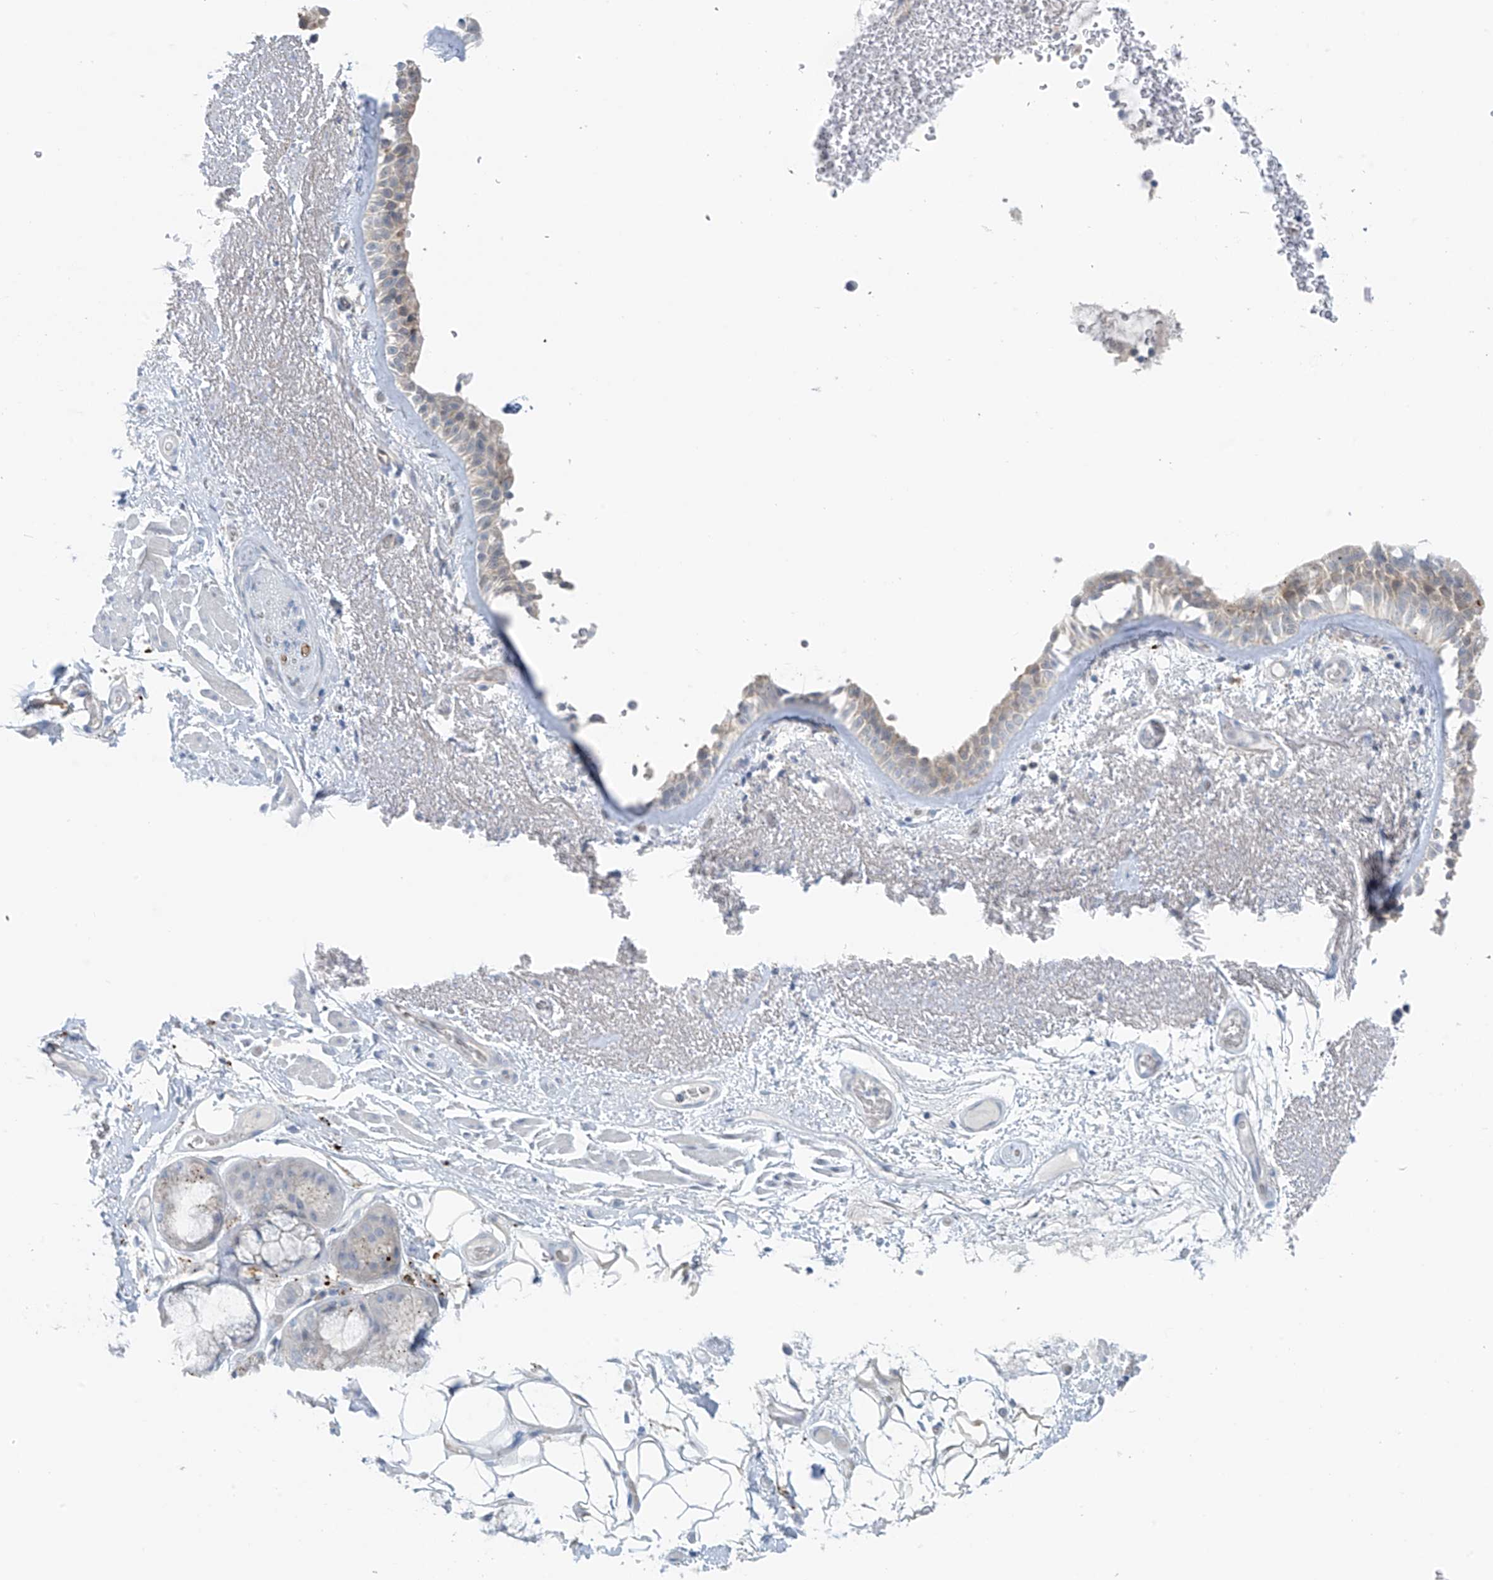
{"staining": {"intensity": "weak", "quantity": "<25%", "location": "cytoplasmic/membranous"}, "tissue": "bronchus", "cell_type": "Respiratory epithelial cells", "image_type": "normal", "snomed": [{"axis": "morphology", "description": "Normal tissue, NOS"}, {"axis": "morphology", "description": "Squamous cell carcinoma, NOS"}, {"axis": "topography", "description": "Lymph node"}, {"axis": "topography", "description": "Bronchus"}, {"axis": "topography", "description": "Lung"}], "caption": "This is an IHC micrograph of normal bronchus. There is no positivity in respiratory epithelial cells.", "gene": "ZNF793", "patient": {"sex": "male", "age": 66}}